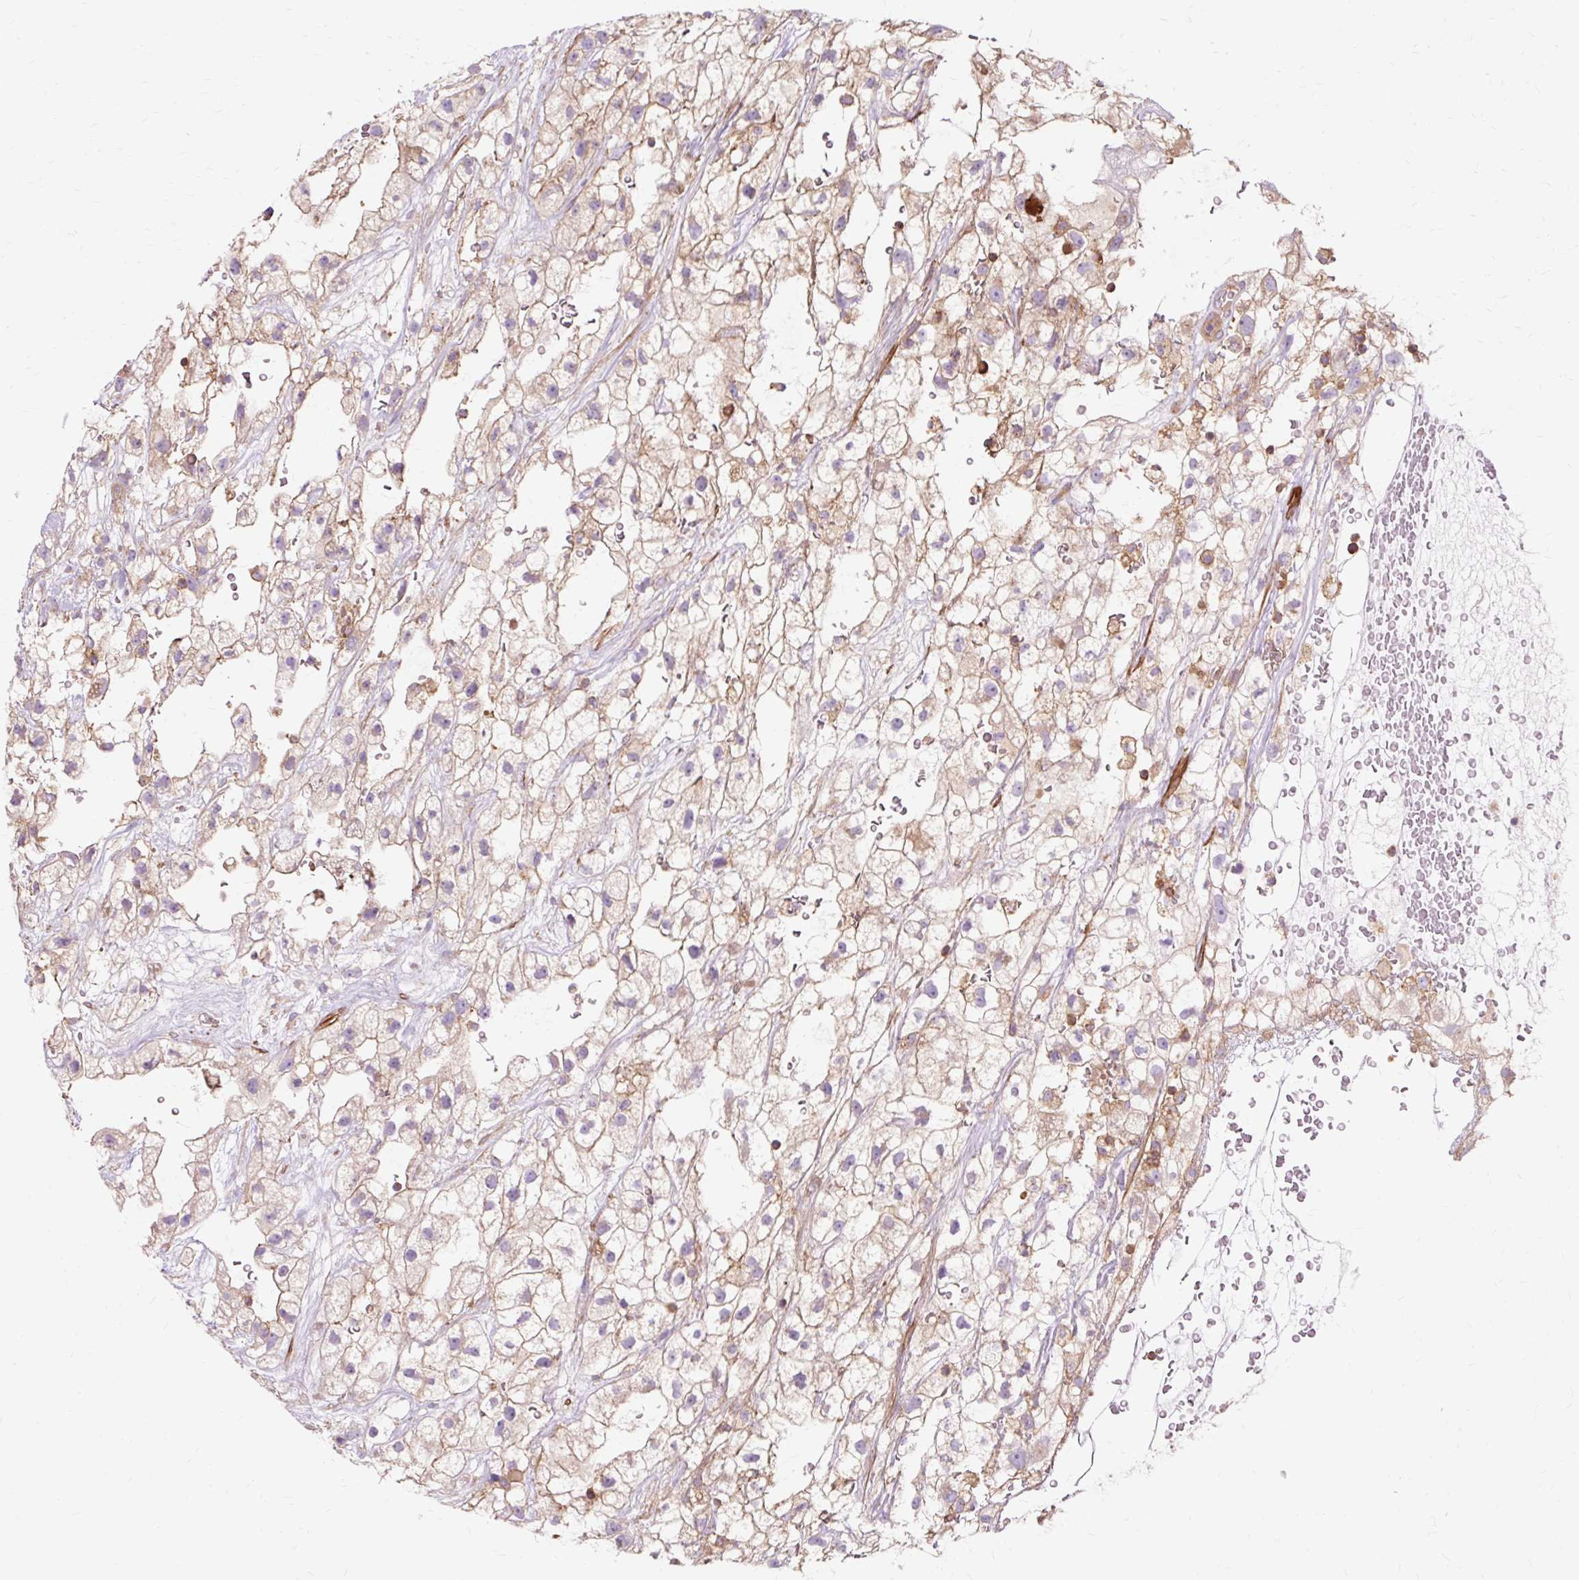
{"staining": {"intensity": "weak", "quantity": "<25%", "location": "cytoplasmic/membranous"}, "tissue": "renal cancer", "cell_type": "Tumor cells", "image_type": "cancer", "snomed": [{"axis": "morphology", "description": "Adenocarcinoma, NOS"}, {"axis": "topography", "description": "Kidney"}], "caption": "Human renal adenocarcinoma stained for a protein using immunohistochemistry displays no positivity in tumor cells.", "gene": "TBC1D2B", "patient": {"sex": "male", "age": 59}}